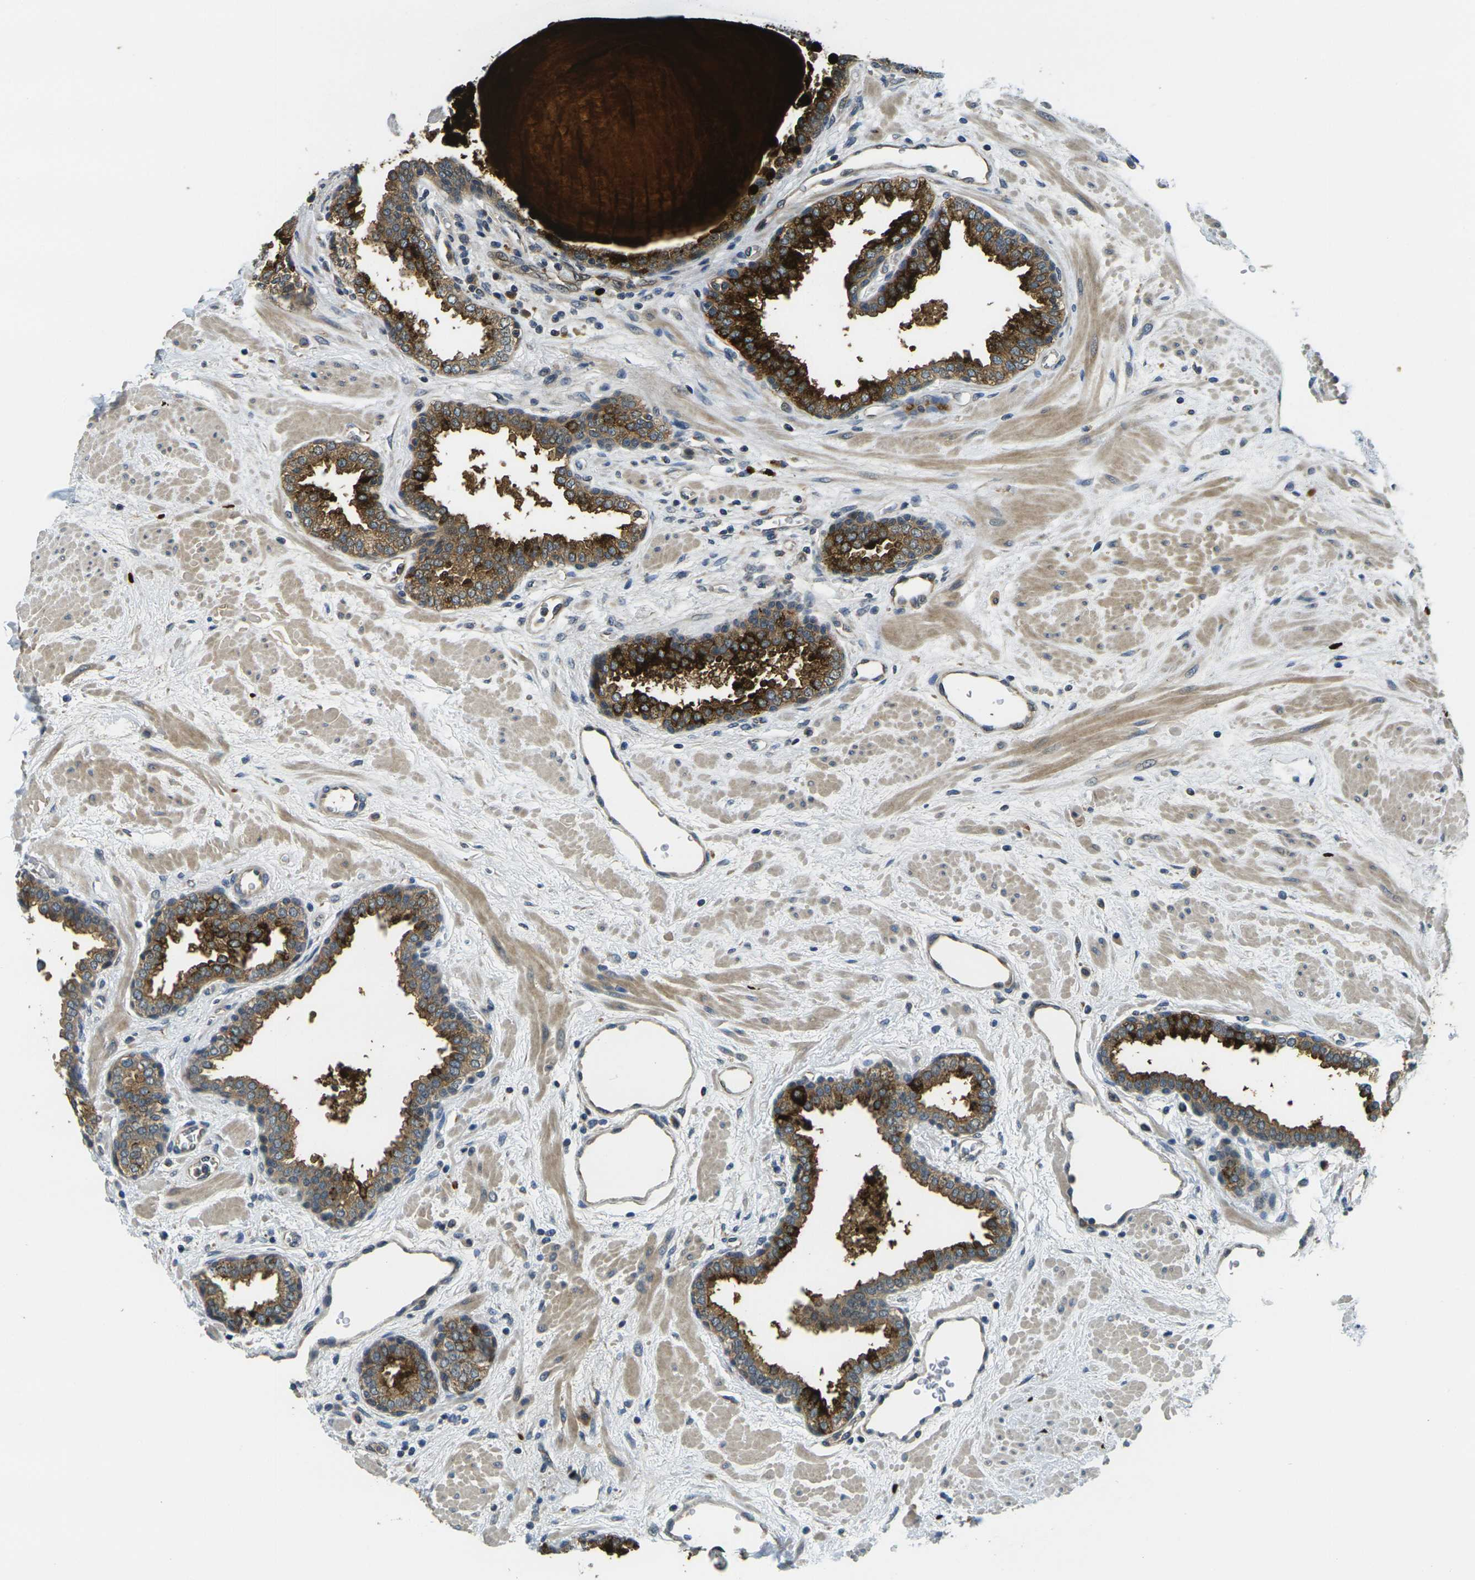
{"staining": {"intensity": "strong", "quantity": "<25%", "location": "cytoplasmic/membranous"}, "tissue": "prostate", "cell_type": "Glandular cells", "image_type": "normal", "snomed": [{"axis": "morphology", "description": "Normal tissue, NOS"}, {"axis": "topography", "description": "Prostate"}], "caption": "Immunohistochemistry (DAB (3,3'-diaminobenzidine)) staining of benign prostate shows strong cytoplasmic/membranous protein expression in approximately <25% of glandular cells. Immunohistochemistry (ihc) stains the protein of interest in brown and the nuclei are stained blue.", "gene": "MINAR2", "patient": {"sex": "male", "age": 51}}